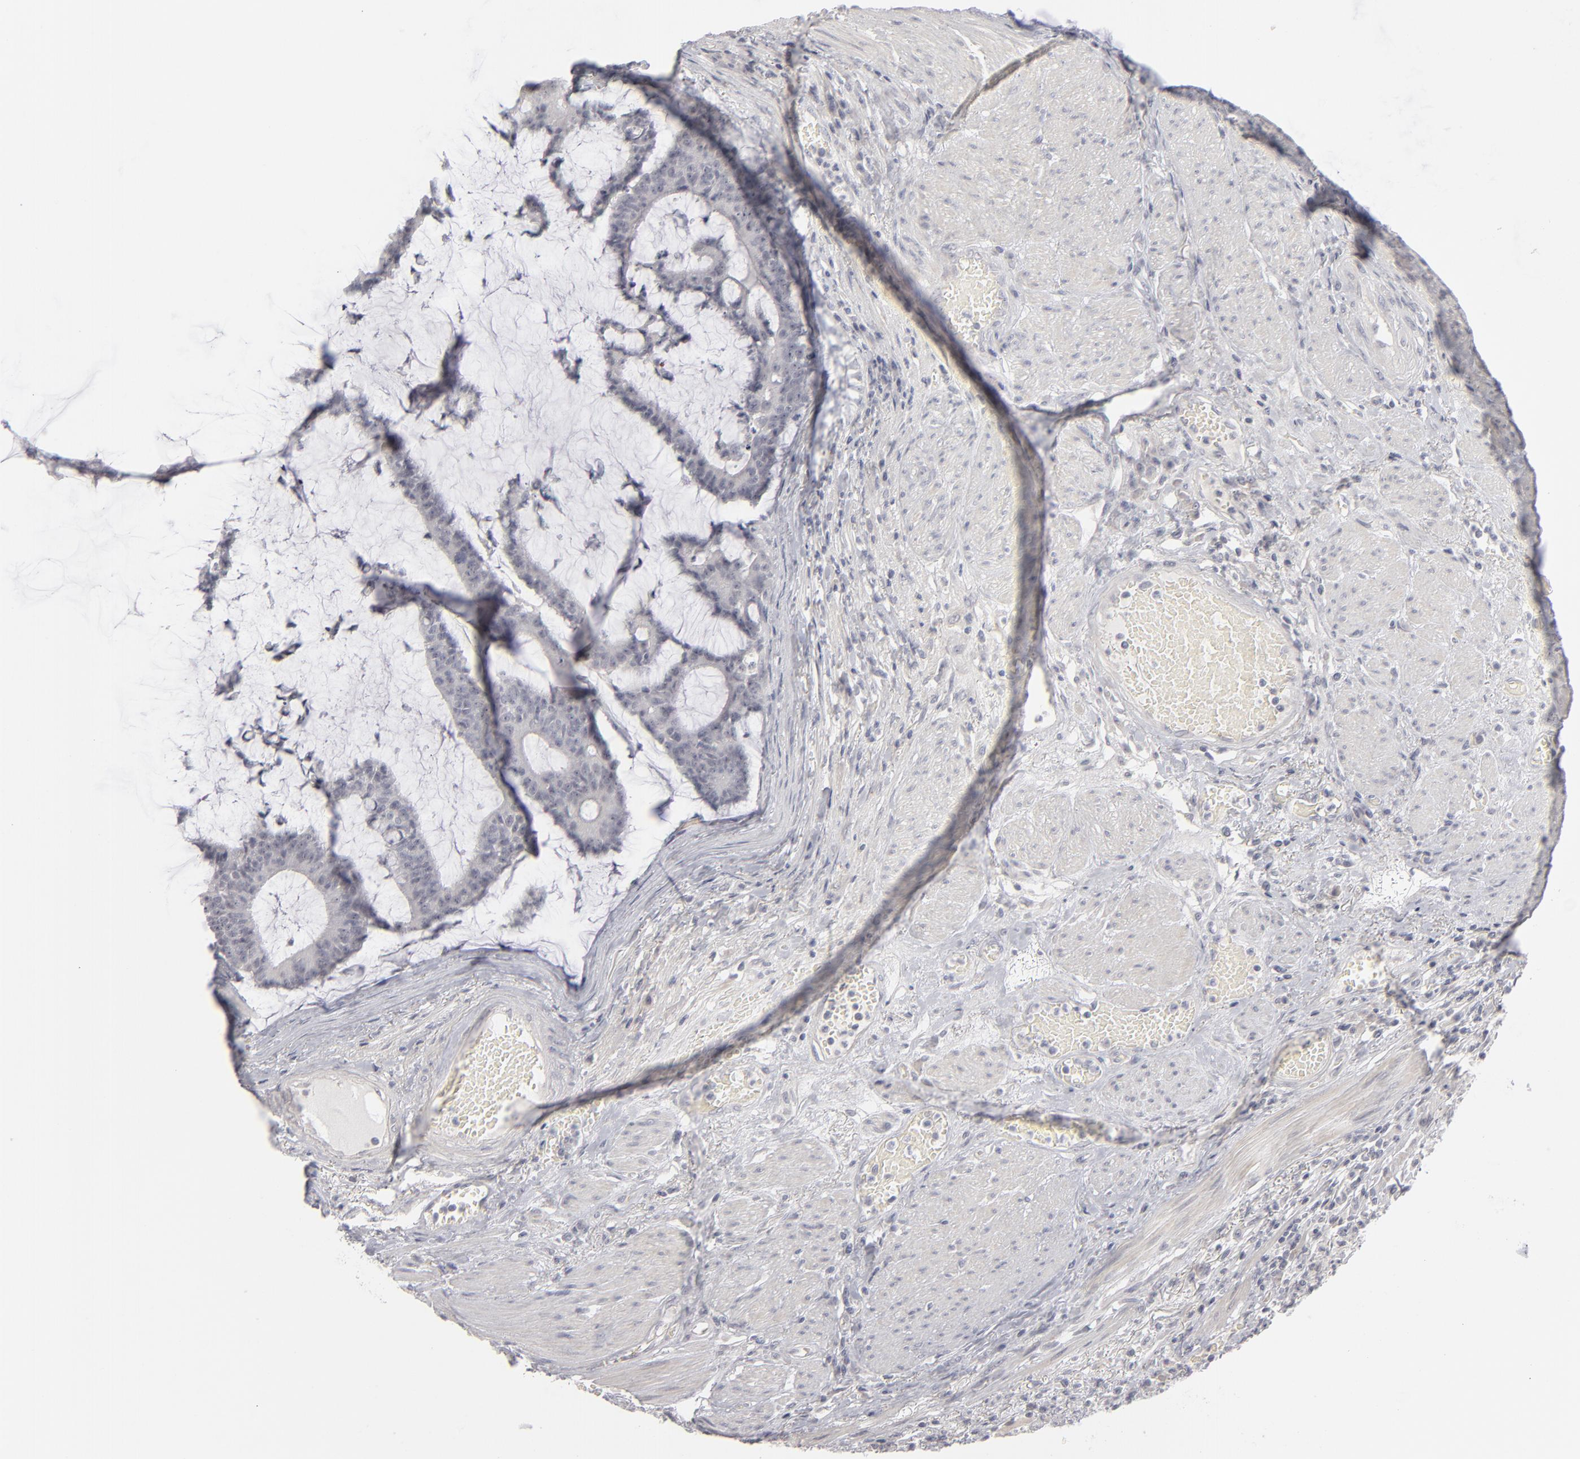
{"staining": {"intensity": "negative", "quantity": "none", "location": "none"}, "tissue": "colorectal cancer", "cell_type": "Tumor cells", "image_type": "cancer", "snomed": [{"axis": "morphology", "description": "Adenocarcinoma, NOS"}, {"axis": "topography", "description": "Colon"}], "caption": "DAB immunohistochemical staining of adenocarcinoma (colorectal) reveals no significant staining in tumor cells.", "gene": "KIAA1210", "patient": {"sex": "female", "age": 84}}